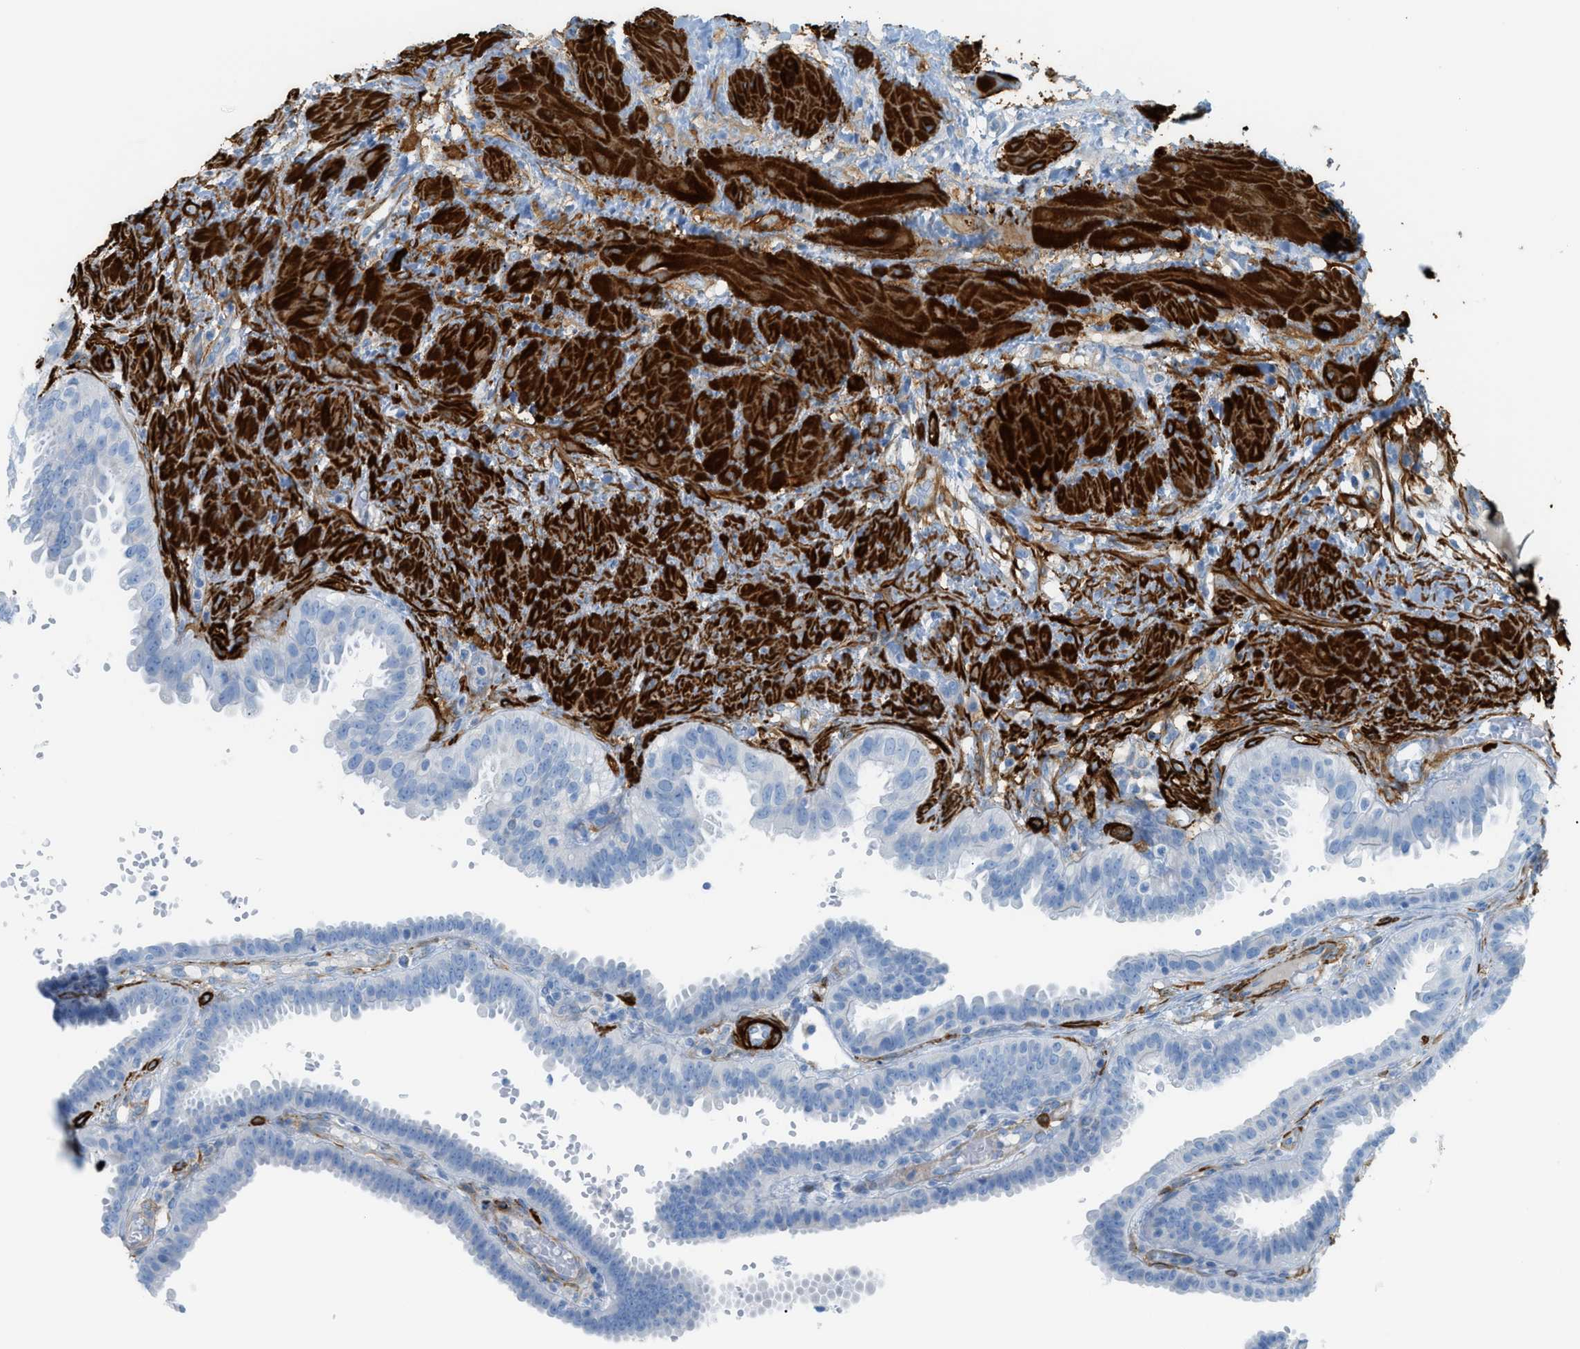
{"staining": {"intensity": "negative", "quantity": "none", "location": "none"}, "tissue": "fallopian tube", "cell_type": "Glandular cells", "image_type": "normal", "snomed": [{"axis": "morphology", "description": "Normal tissue, NOS"}, {"axis": "topography", "description": "Fallopian tube"}, {"axis": "topography", "description": "Placenta"}], "caption": "There is no significant expression in glandular cells of fallopian tube. Brightfield microscopy of IHC stained with DAB (3,3'-diaminobenzidine) (brown) and hematoxylin (blue), captured at high magnification.", "gene": "MYH11", "patient": {"sex": "female", "age": 34}}